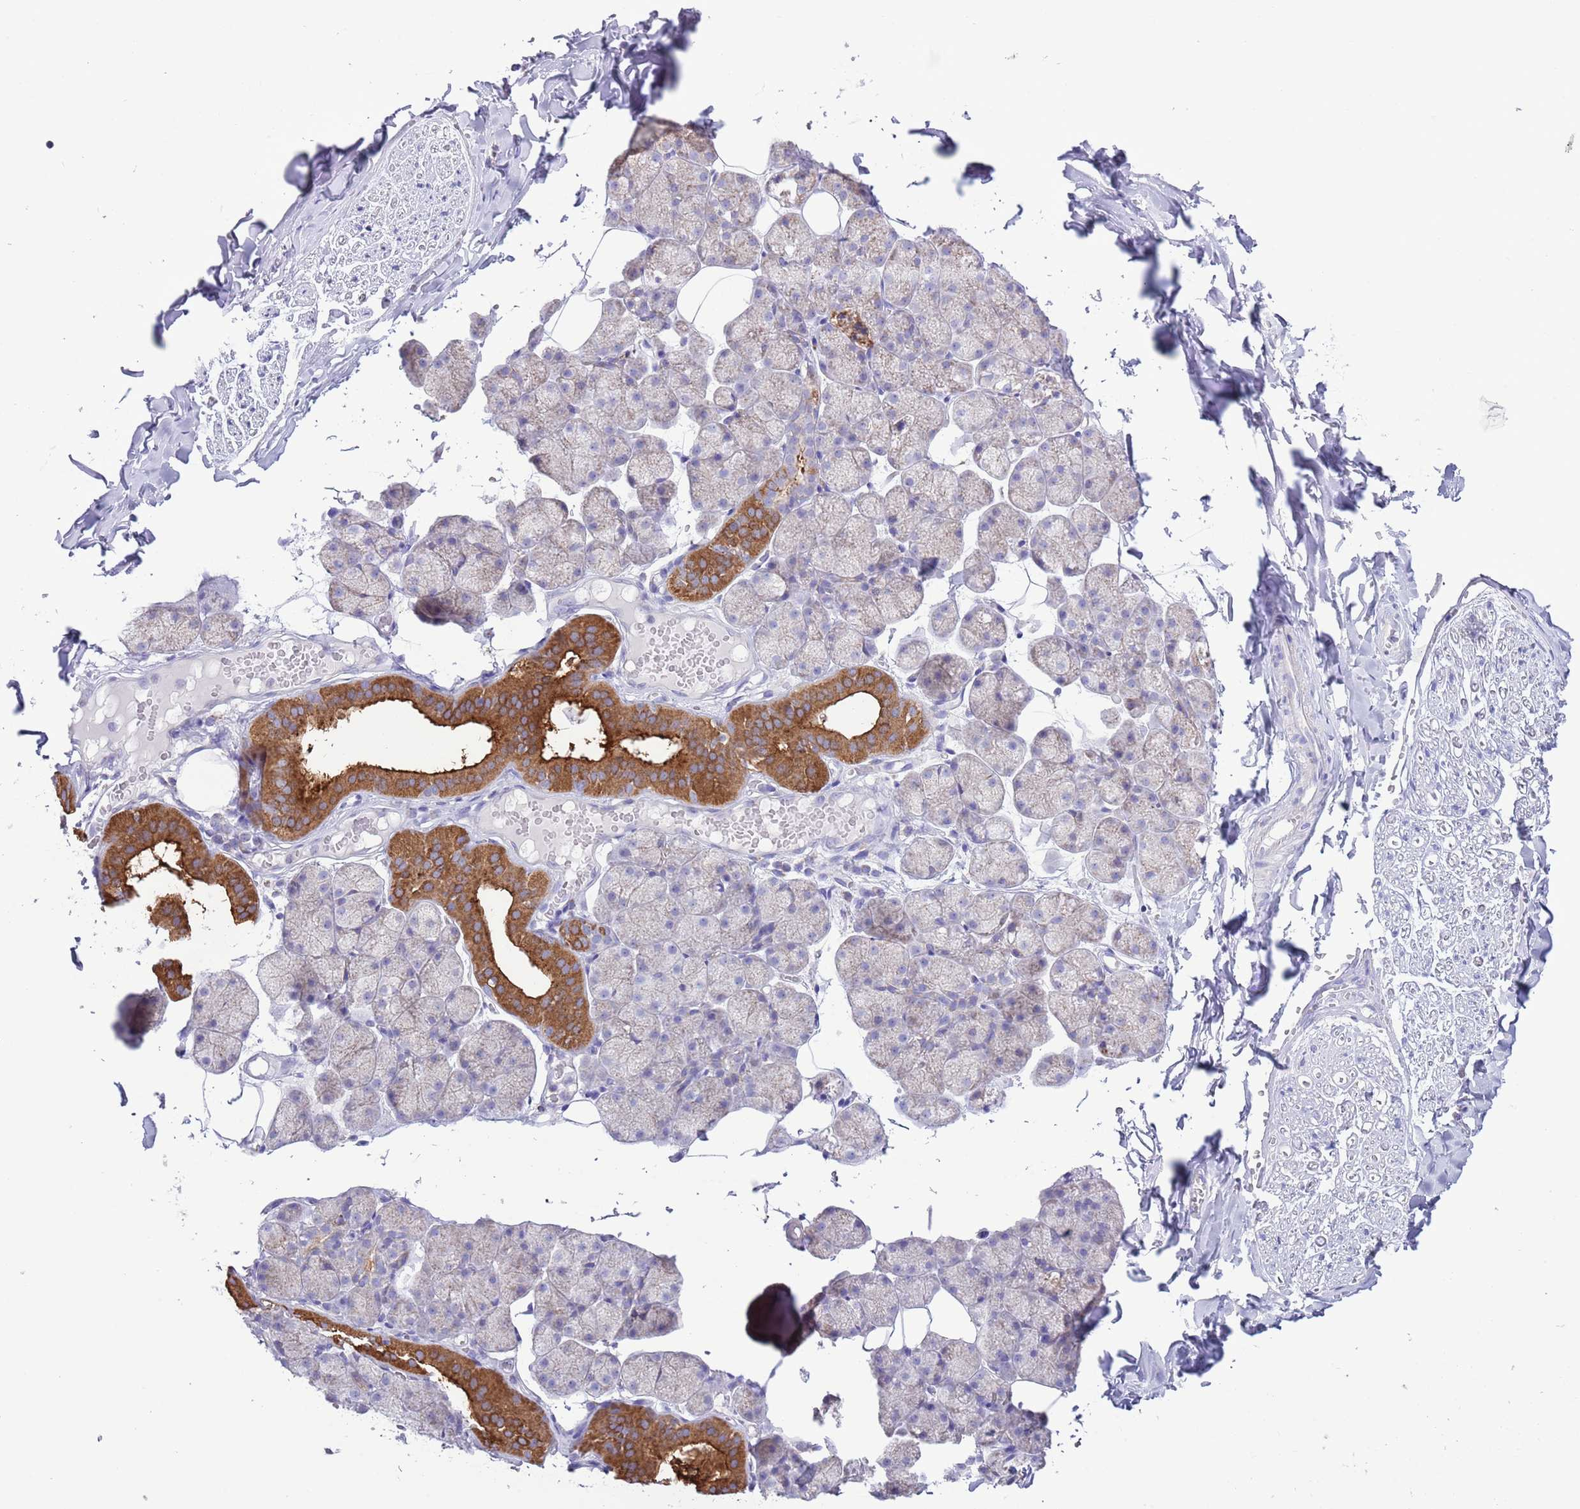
{"staining": {"intensity": "negative", "quantity": "none", "location": "none"}, "tissue": "adipose tissue", "cell_type": "Adipocytes", "image_type": "normal", "snomed": [{"axis": "morphology", "description": "Normal tissue, NOS"}, {"axis": "topography", "description": "Salivary gland"}, {"axis": "topography", "description": "Peripheral nerve tissue"}], "caption": "Photomicrograph shows no protein staining in adipocytes of benign adipose tissue.", "gene": "ATP6V1B1", "patient": {"sex": "male", "age": 38}}